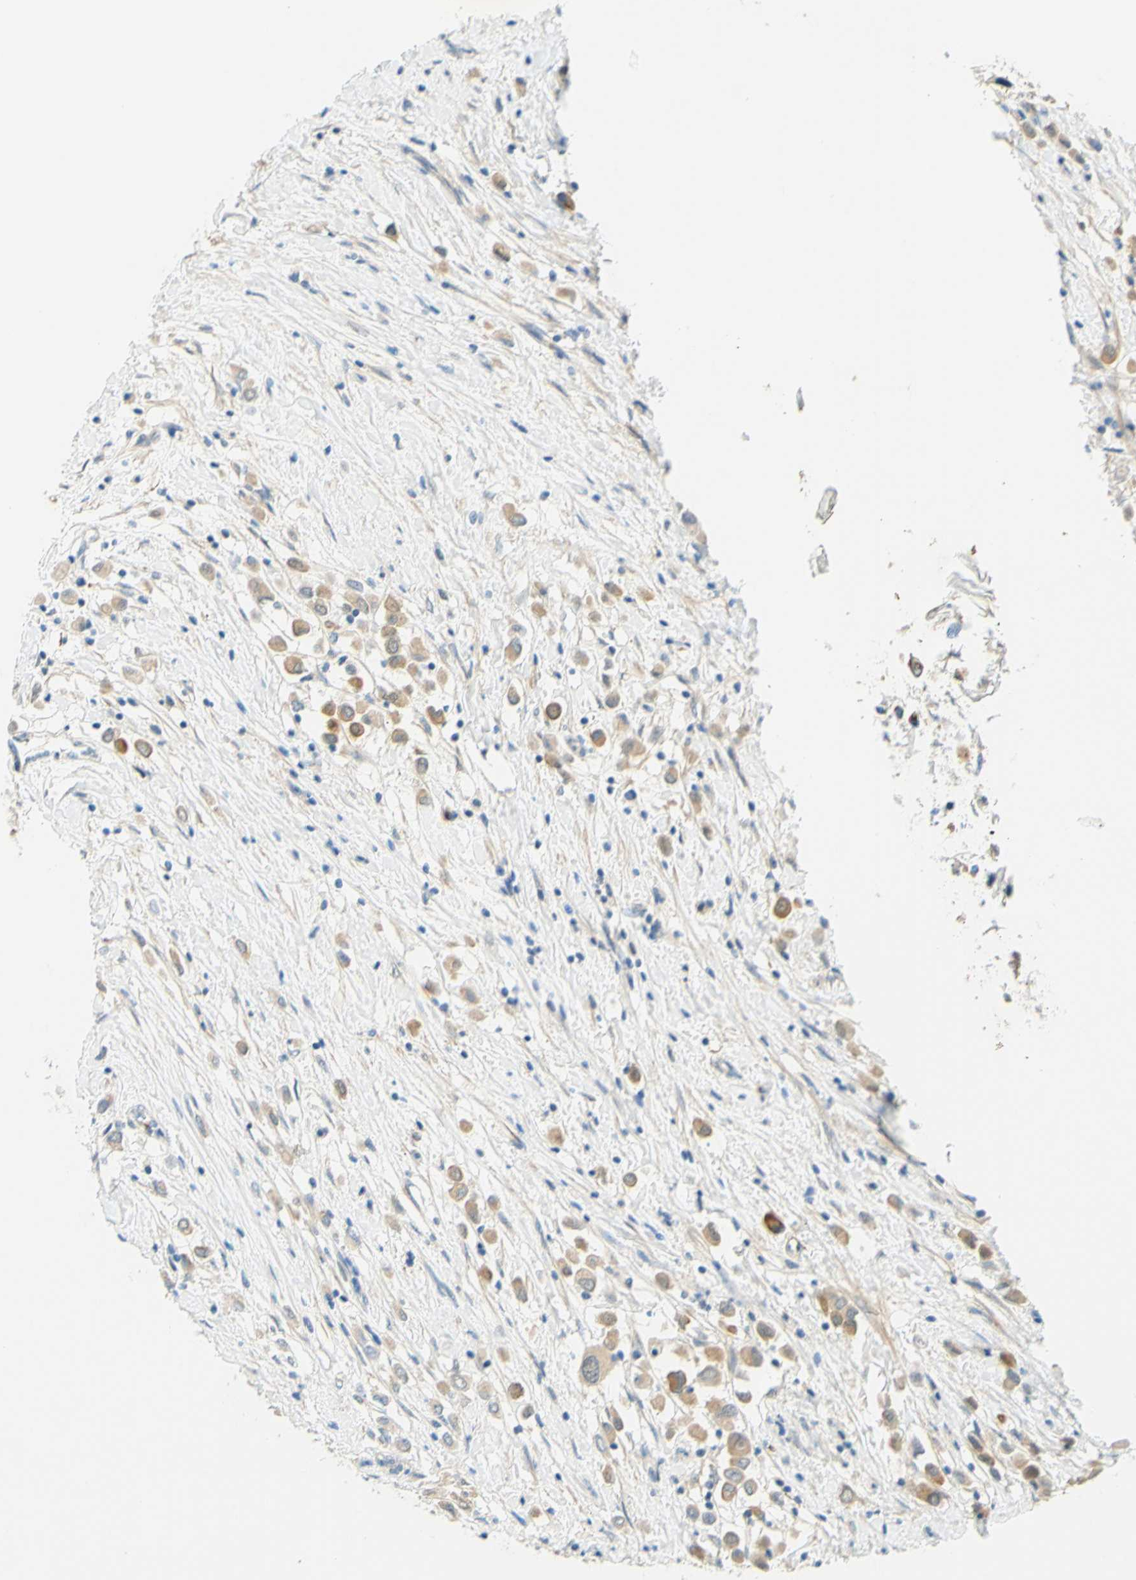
{"staining": {"intensity": "moderate", "quantity": ">75%", "location": "cytoplasmic/membranous"}, "tissue": "breast cancer", "cell_type": "Tumor cells", "image_type": "cancer", "snomed": [{"axis": "morphology", "description": "Duct carcinoma"}, {"axis": "topography", "description": "Breast"}], "caption": "Protein expression analysis of breast cancer (intraductal carcinoma) reveals moderate cytoplasmic/membranous positivity in approximately >75% of tumor cells.", "gene": "ENTREP2", "patient": {"sex": "female", "age": 61}}